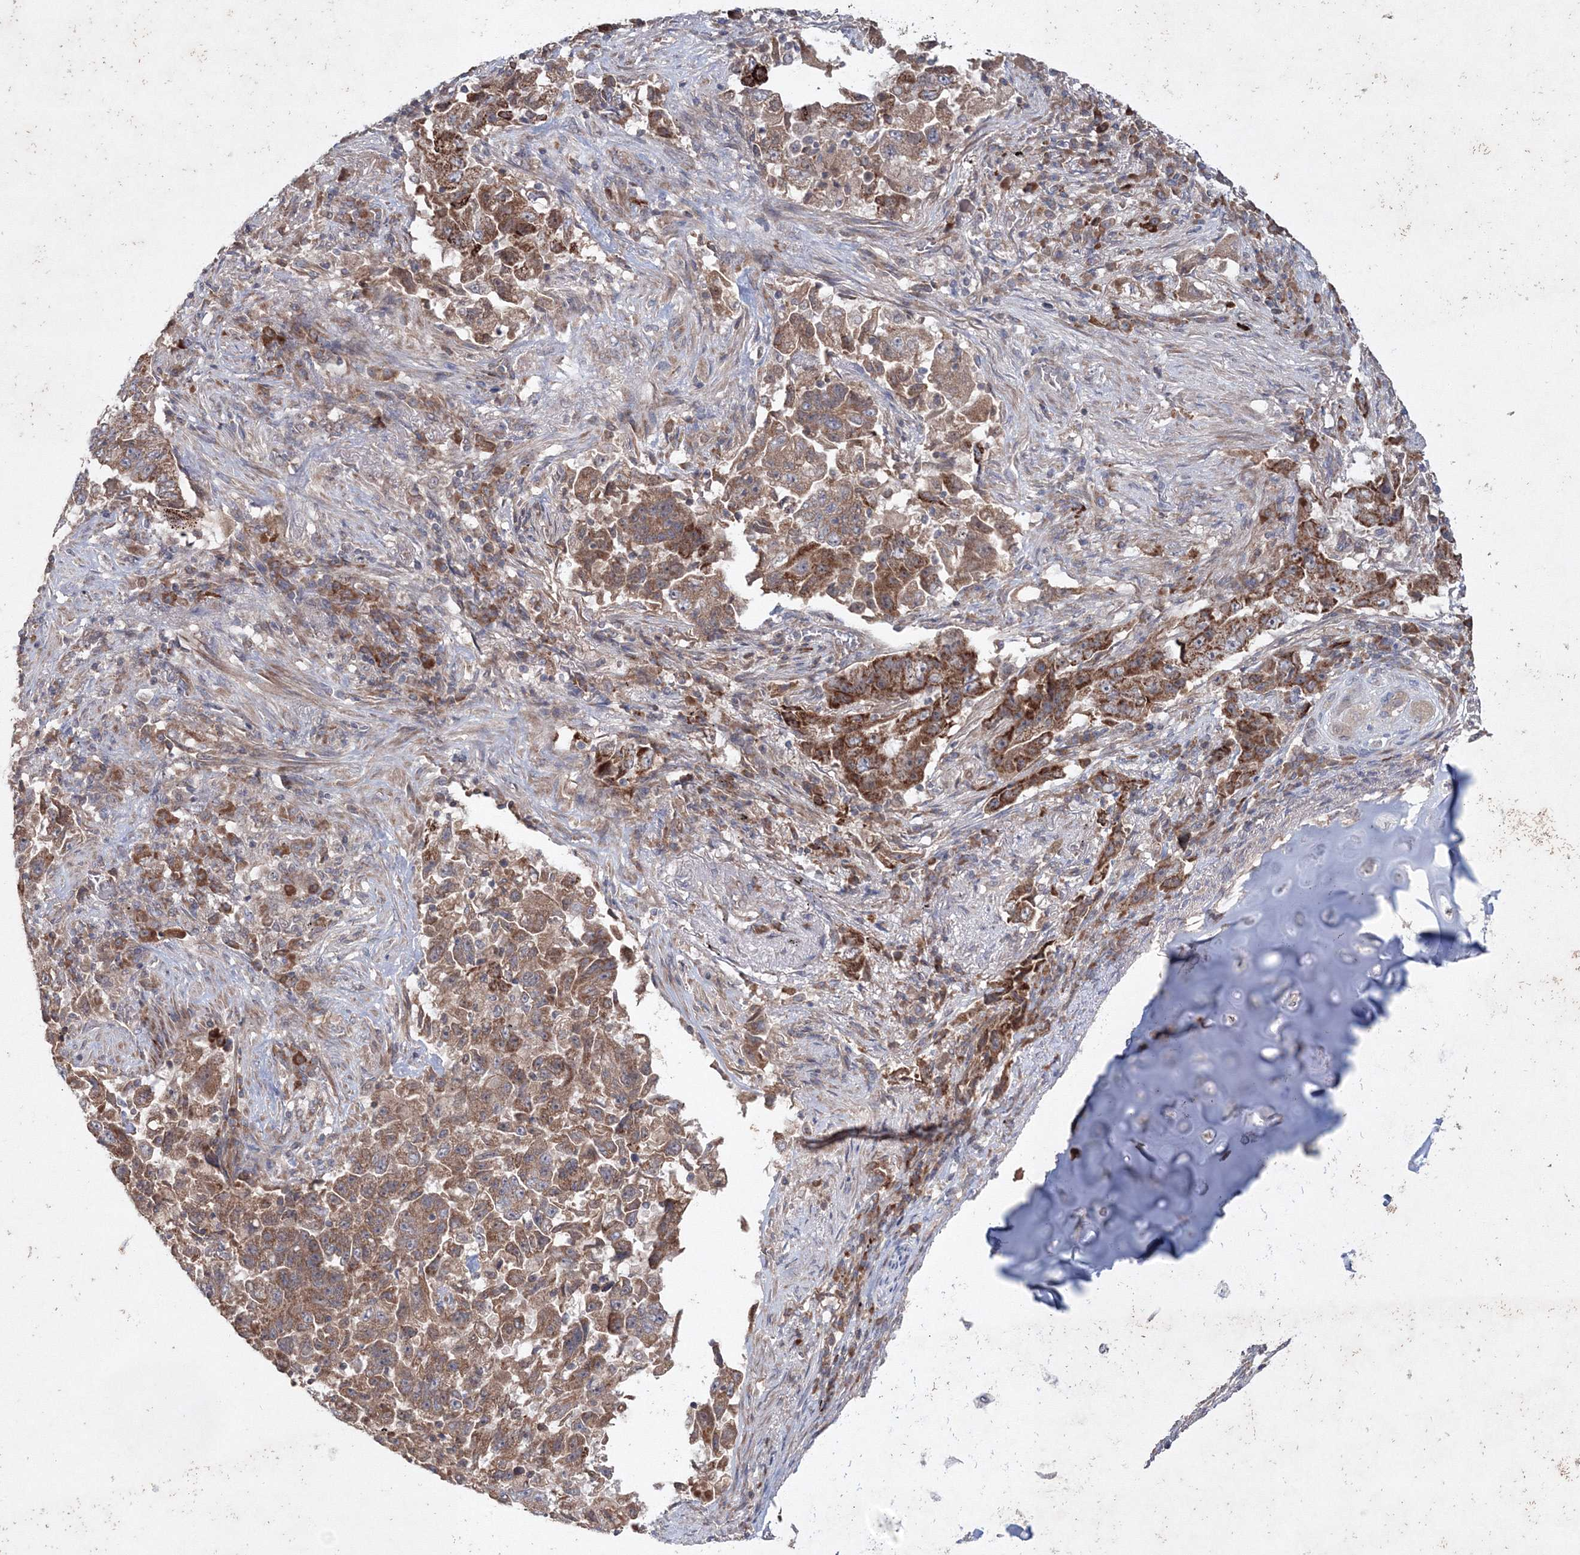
{"staining": {"intensity": "moderate", "quantity": ">75%", "location": "cytoplasmic/membranous"}, "tissue": "lung cancer", "cell_type": "Tumor cells", "image_type": "cancer", "snomed": [{"axis": "morphology", "description": "Adenocarcinoma, NOS"}, {"axis": "topography", "description": "Lung"}], "caption": "Immunohistochemical staining of adenocarcinoma (lung) displays medium levels of moderate cytoplasmic/membranous expression in about >75% of tumor cells. Using DAB (3,3'-diaminobenzidine) (brown) and hematoxylin (blue) stains, captured at high magnification using brightfield microscopy.", "gene": "NOA1", "patient": {"sex": "female", "age": 51}}